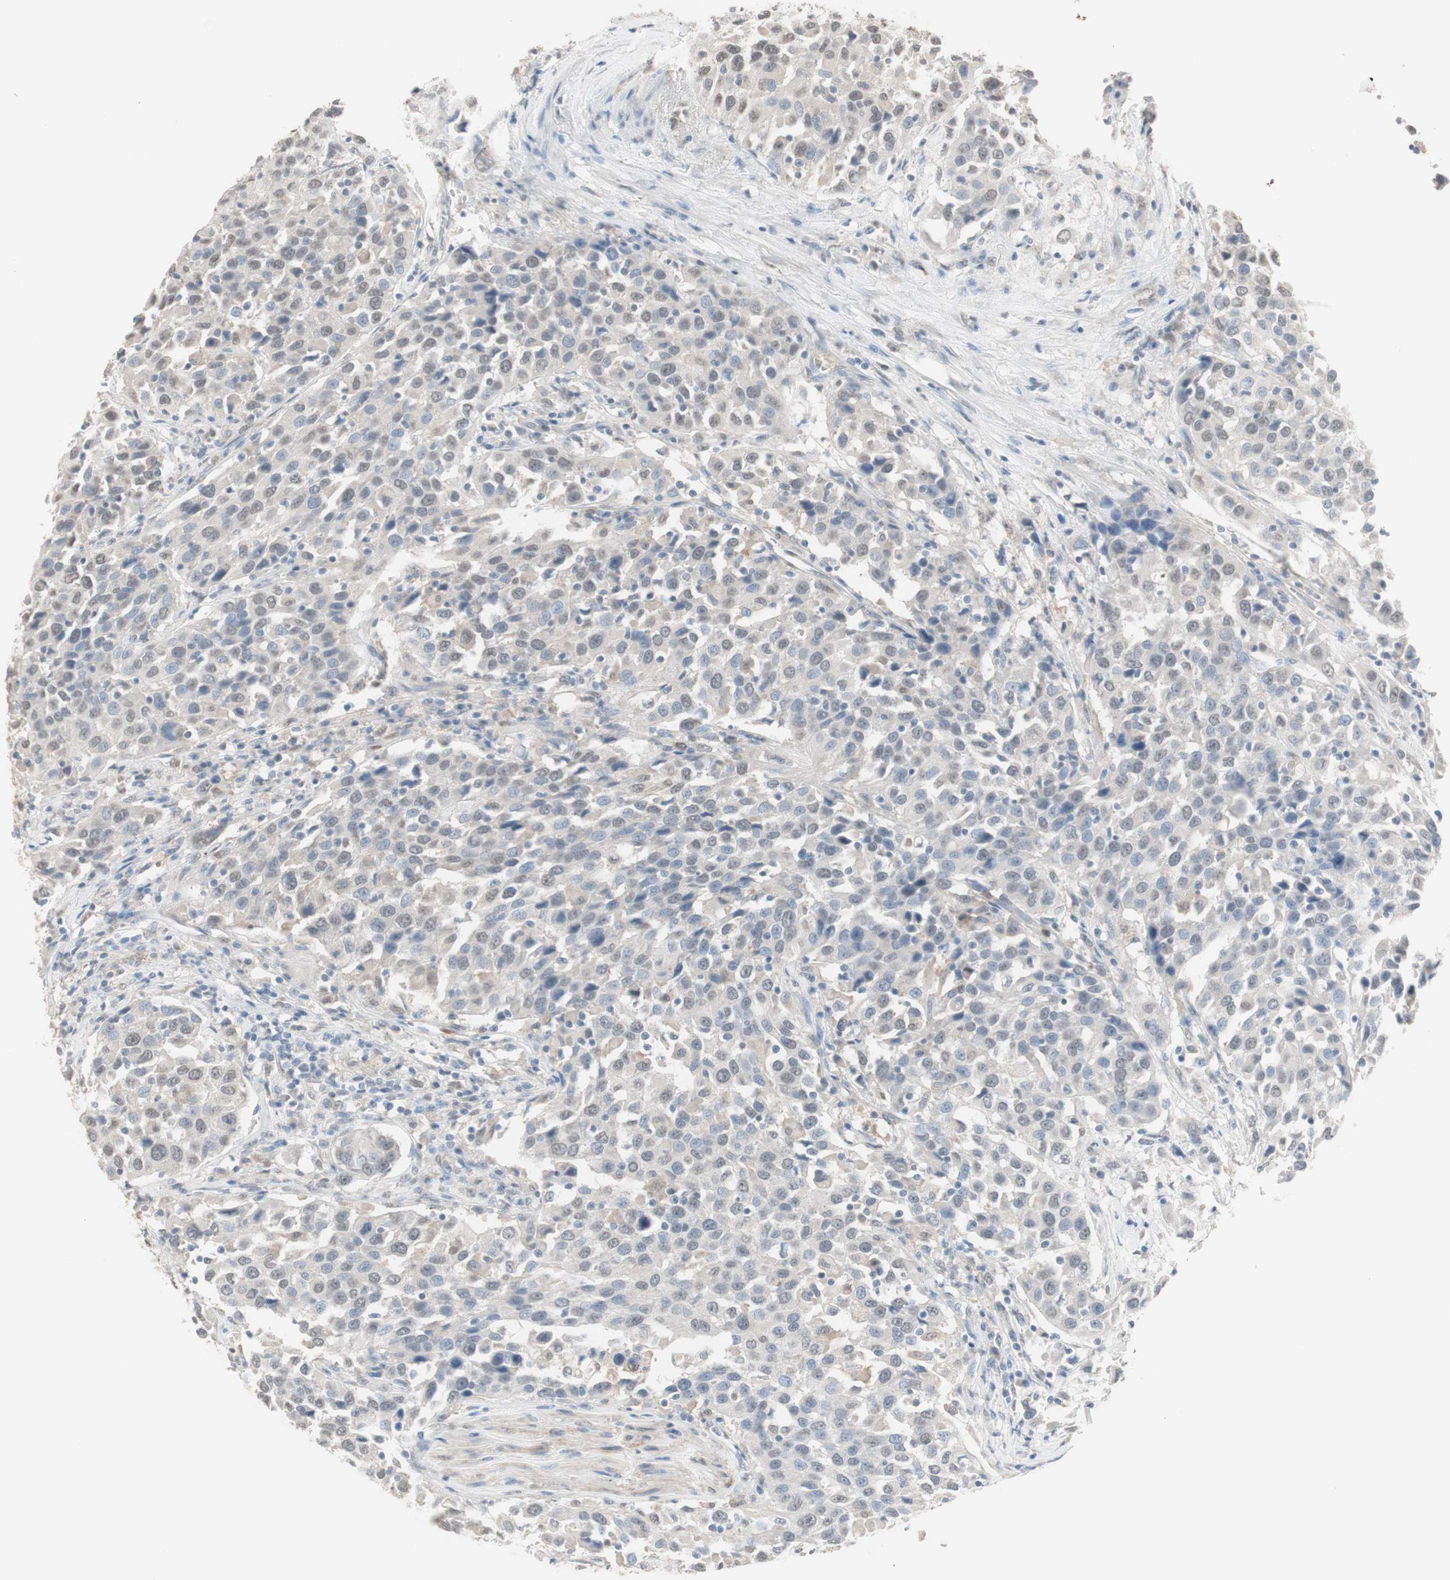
{"staining": {"intensity": "negative", "quantity": "none", "location": "none"}, "tissue": "urothelial cancer", "cell_type": "Tumor cells", "image_type": "cancer", "snomed": [{"axis": "morphology", "description": "Urothelial carcinoma, High grade"}, {"axis": "topography", "description": "Urinary bladder"}], "caption": "The photomicrograph displays no staining of tumor cells in urothelial carcinoma (high-grade).", "gene": "MUC3A", "patient": {"sex": "female", "age": 80}}